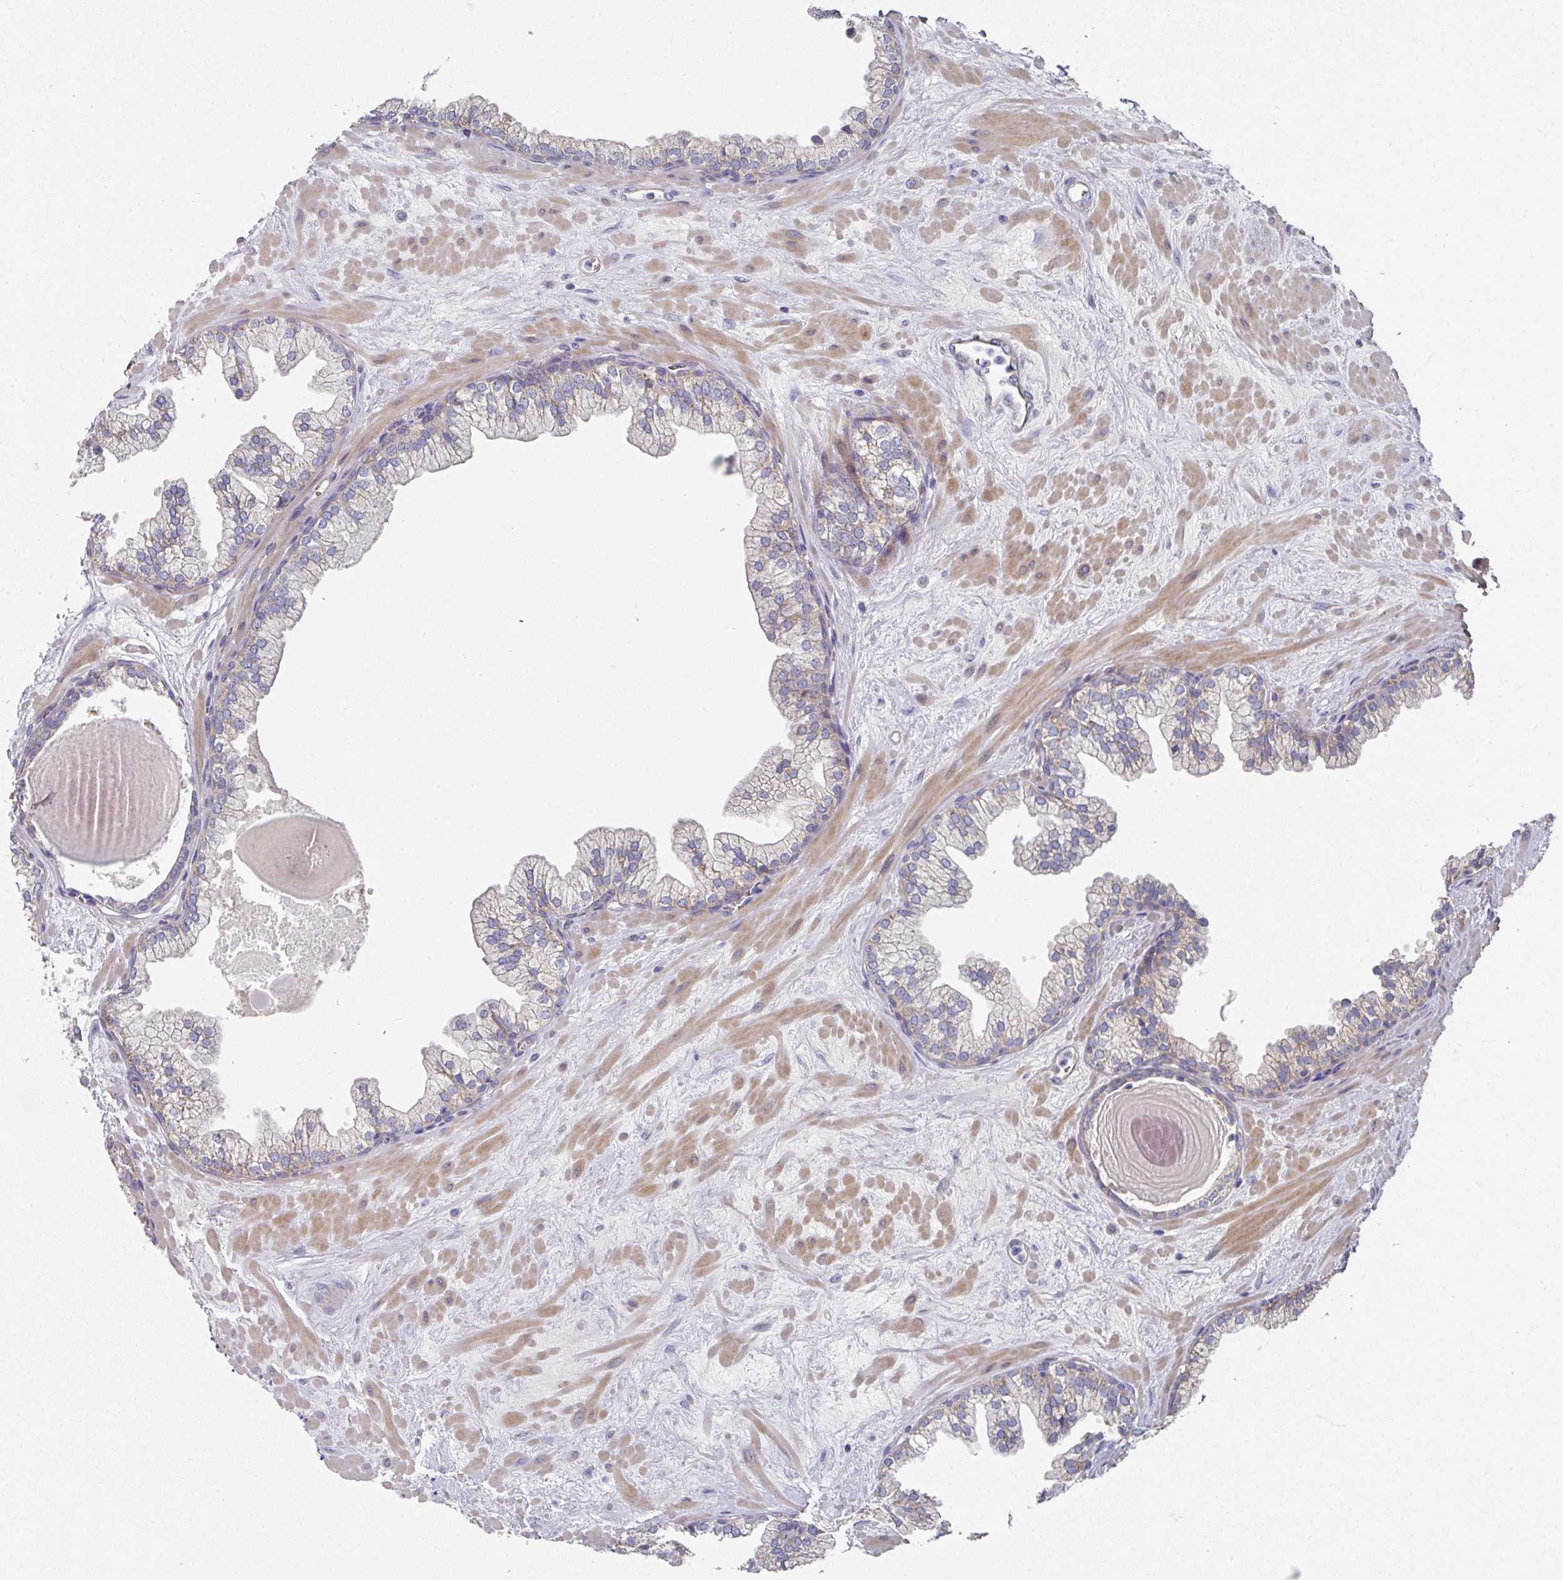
{"staining": {"intensity": "moderate", "quantity": "<25%", "location": "cytoplasmic/membranous"}, "tissue": "prostate", "cell_type": "Glandular cells", "image_type": "normal", "snomed": [{"axis": "morphology", "description": "Normal tissue, NOS"}, {"axis": "topography", "description": "Prostate"}, {"axis": "topography", "description": "Peripheral nerve tissue"}], "caption": "The image shows a brown stain indicating the presence of a protein in the cytoplasmic/membranous of glandular cells in prostate. (DAB (3,3'-diaminobenzidine) IHC, brown staining for protein, blue staining for nuclei).", "gene": "PYROXD2", "patient": {"sex": "male", "age": 61}}